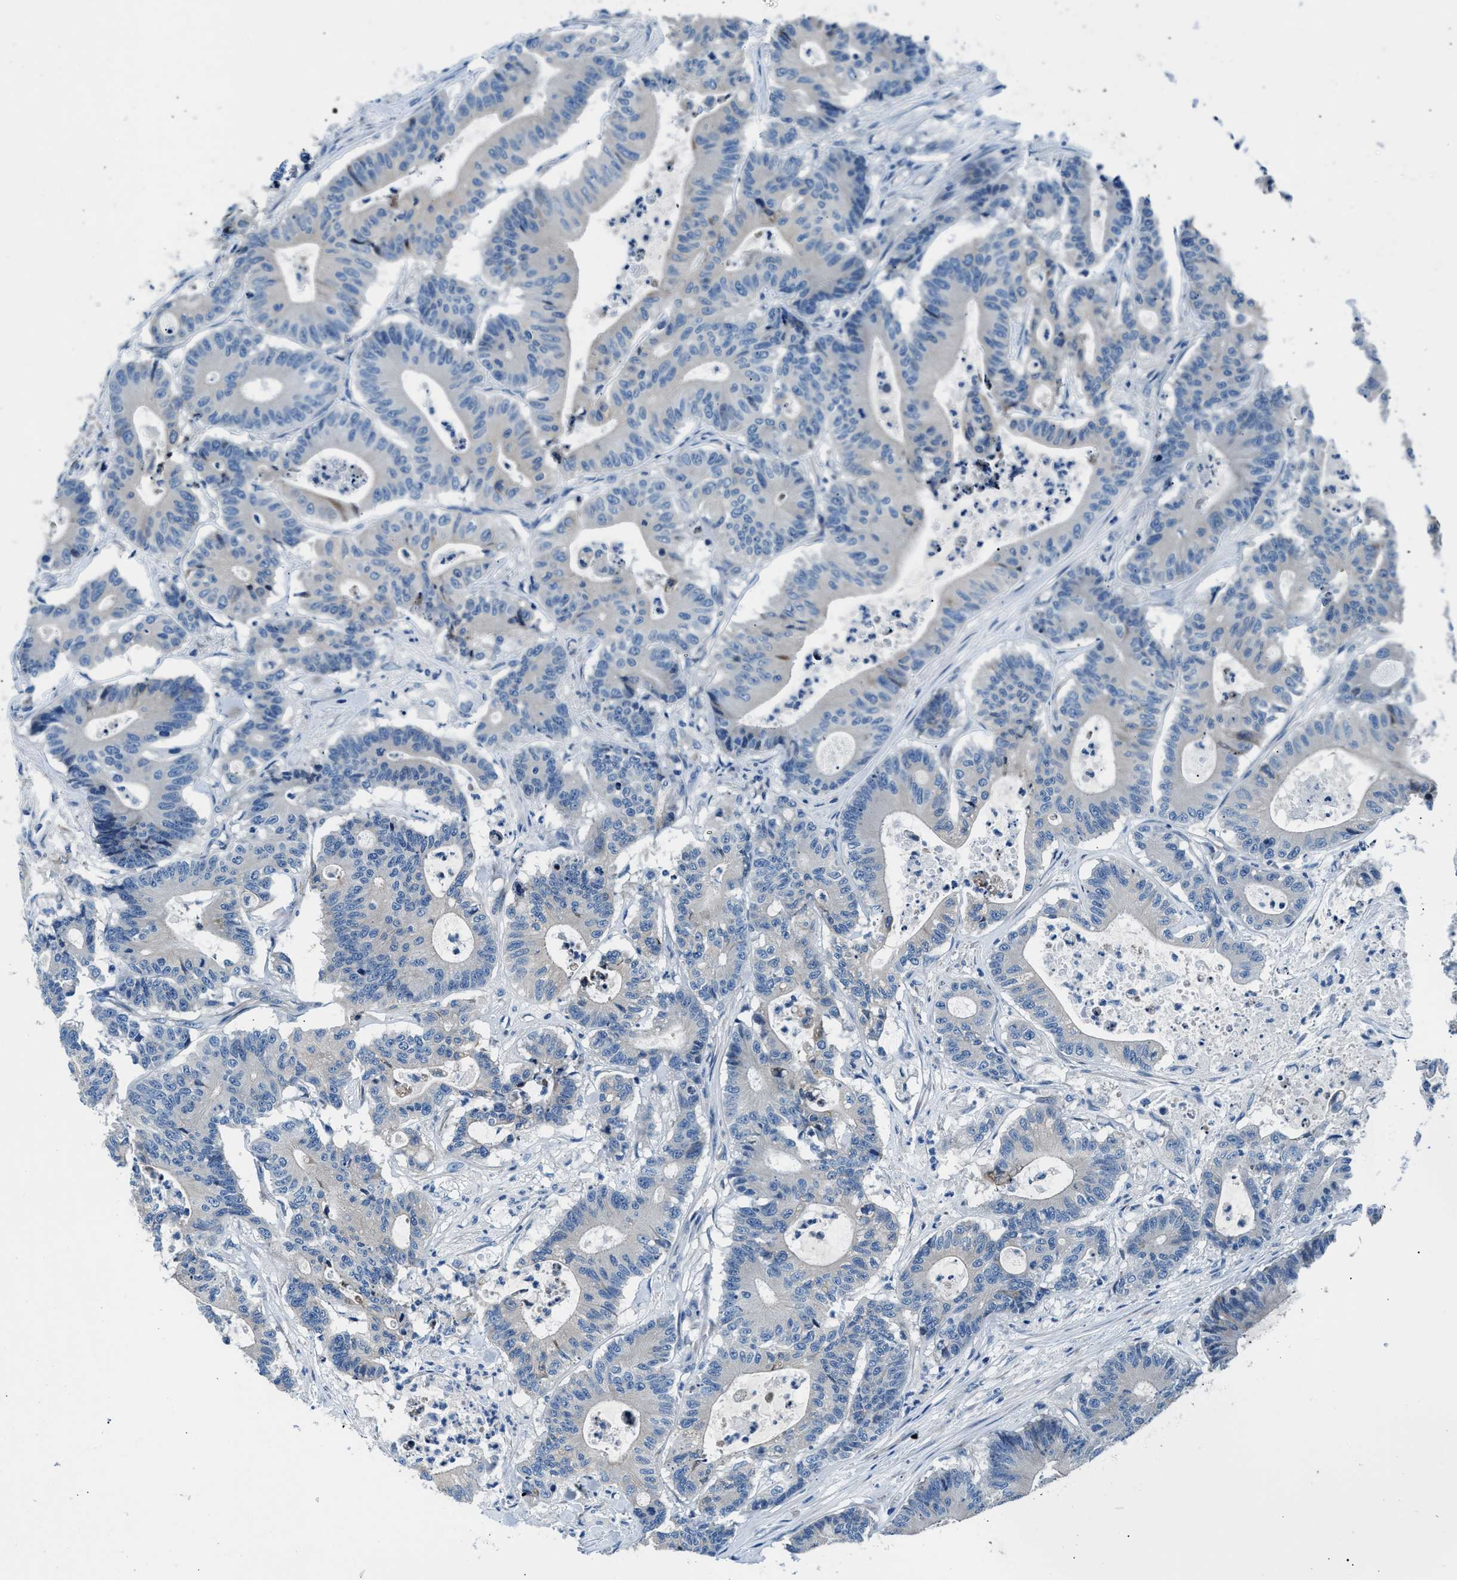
{"staining": {"intensity": "negative", "quantity": "none", "location": "none"}, "tissue": "colorectal cancer", "cell_type": "Tumor cells", "image_type": "cancer", "snomed": [{"axis": "morphology", "description": "Adenocarcinoma, NOS"}, {"axis": "topography", "description": "Colon"}], "caption": "There is no significant expression in tumor cells of colorectal cancer.", "gene": "CDRT4", "patient": {"sex": "female", "age": 84}}